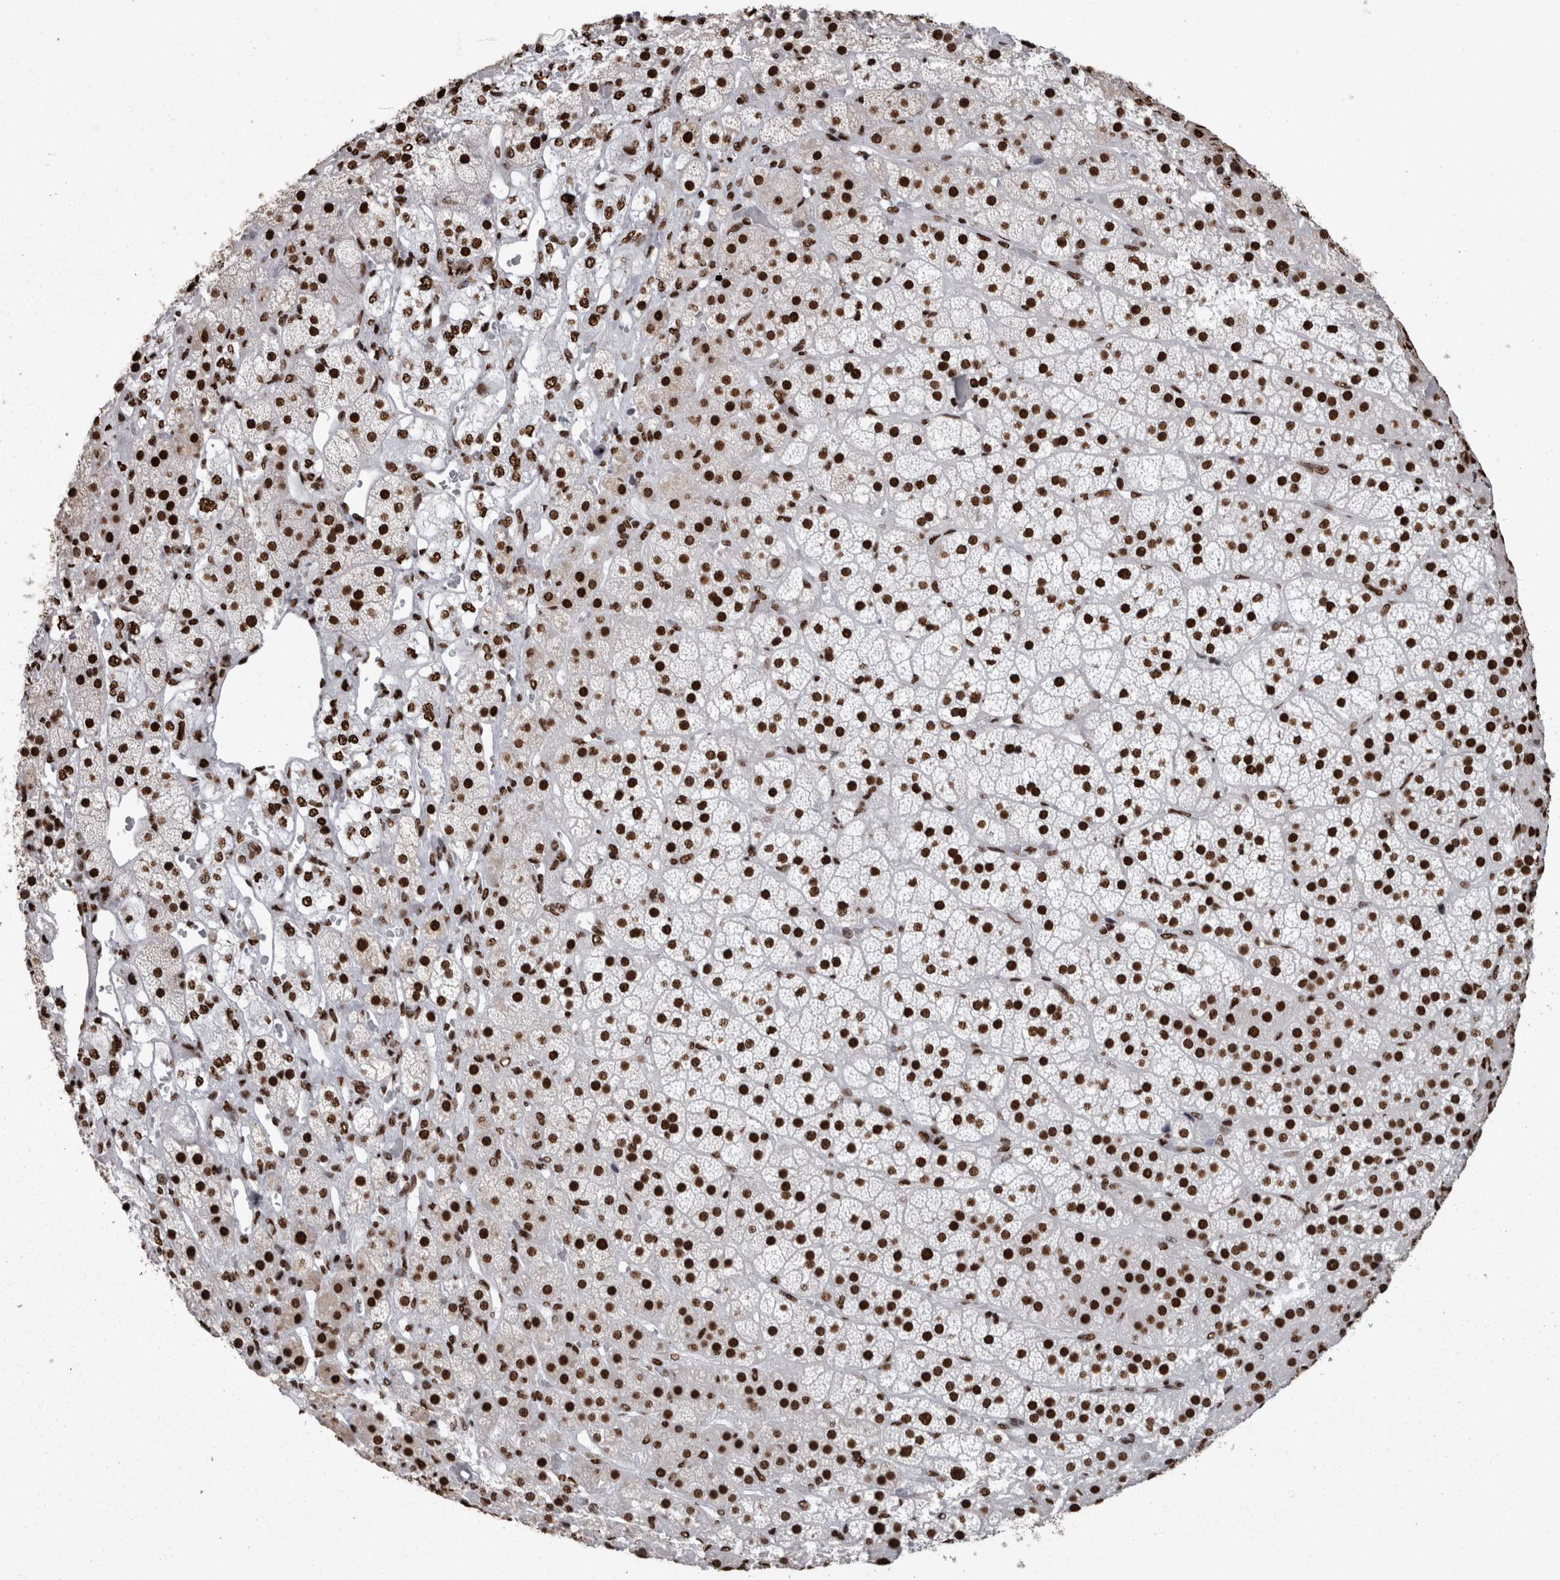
{"staining": {"intensity": "strong", "quantity": ">75%", "location": "nuclear"}, "tissue": "adrenal gland", "cell_type": "Glandular cells", "image_type": "normal", "snomed": [{"axis": "morphology", "description": "Normal tissue, NOS"}, {"axis": "topography", "description": "Adrenal gland"}], "caption": "DAB (3,3'-diaminobenzidine) immunohistochemical staining of unremarkable adrenal gland reveals strong nuclear protein staining in about >75% of glandular cells. The protein is stained brown, and the nuclei are stained in blue (DAB (3,3'-diaminobenzidine) IHC with brightfield microscopy, high magnification).", "gene": "HNRNPM", "patient": {"sex": "male", "age": 57}}